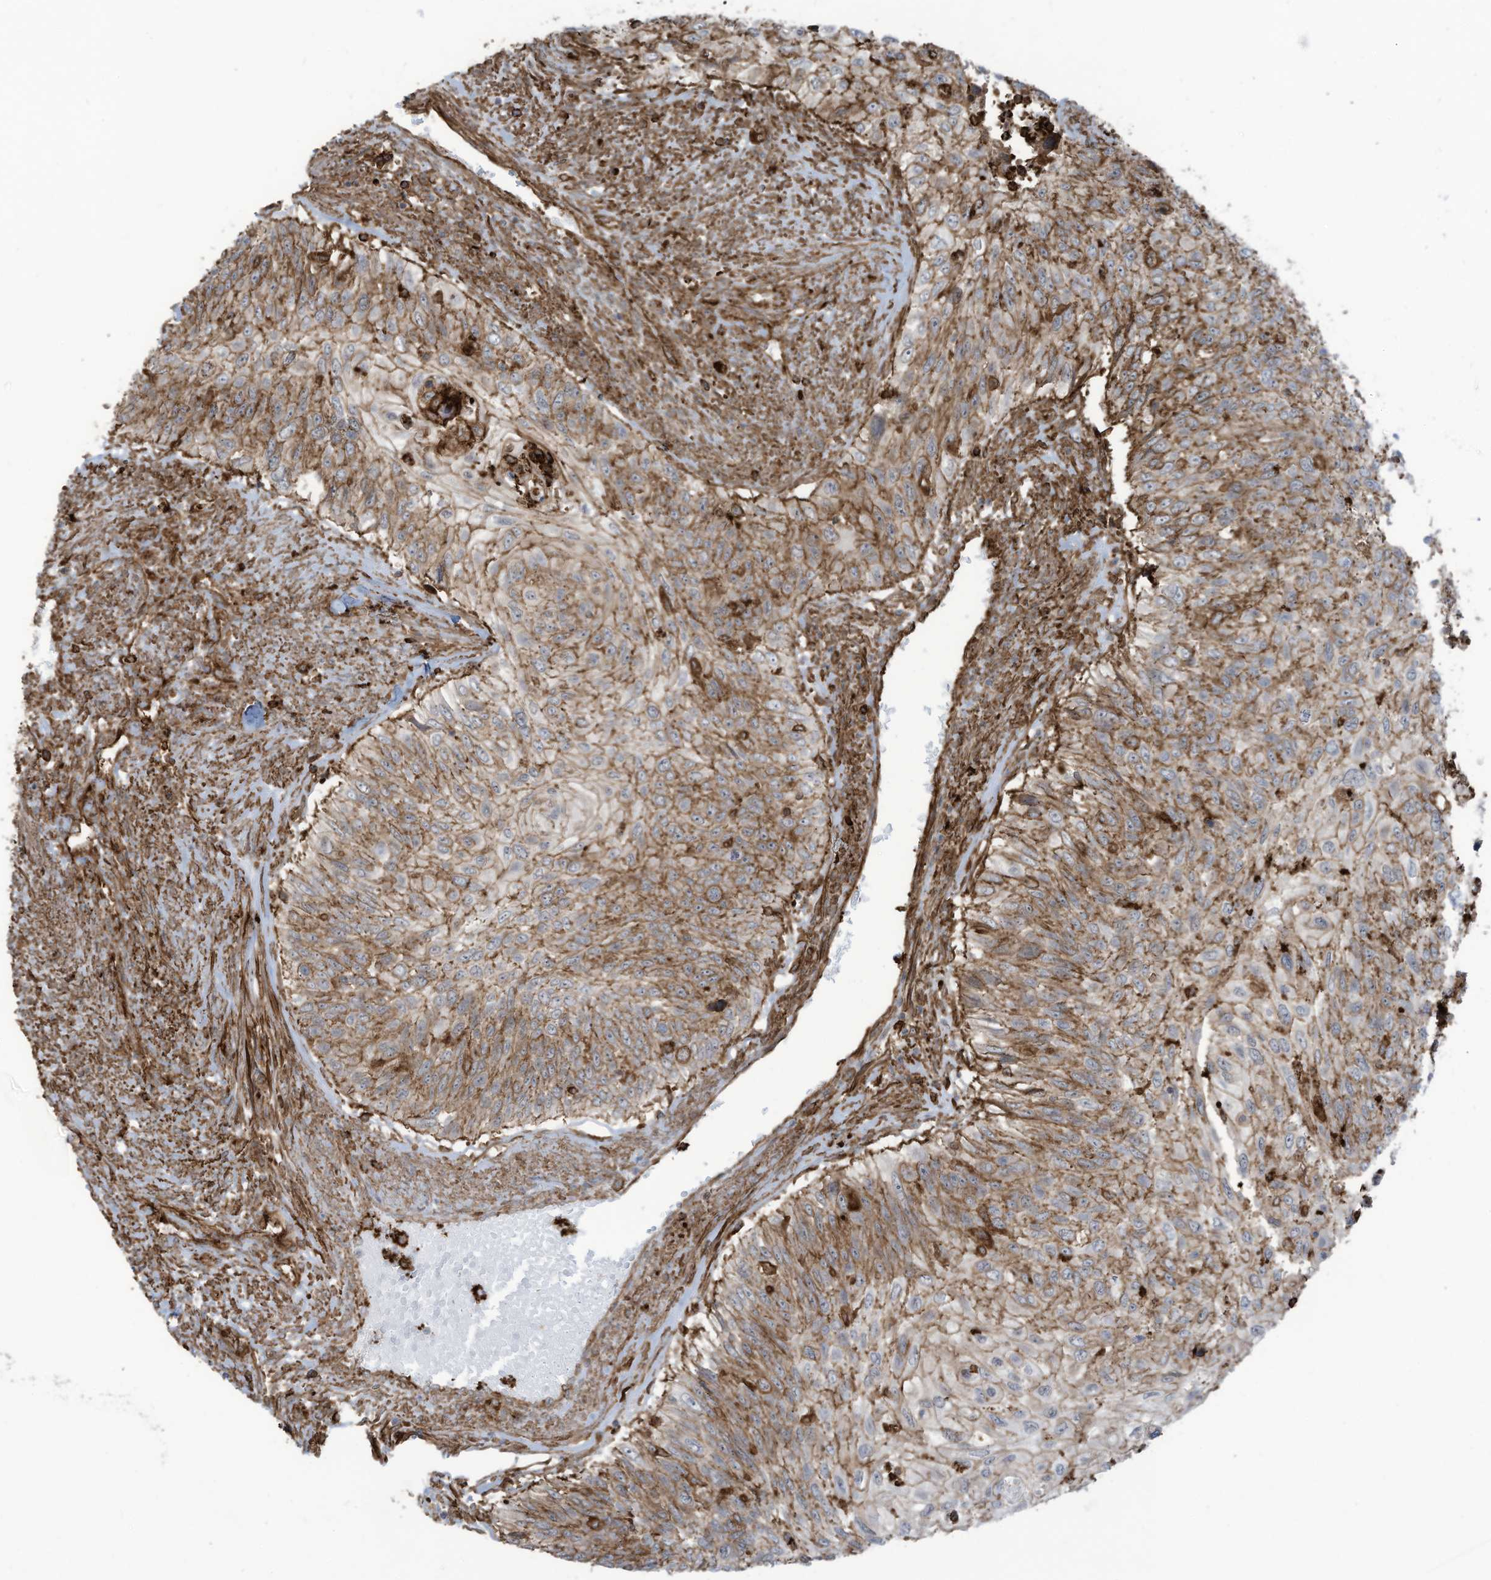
{"staining": {"intensity": "moderate", "quantity": ">75%", "location": "cytoplasmic/membranous"}, "tissue": "urothelial cancer", "cell_type": "Tumor cells", "image_type": "cancer", "snomed": [{"axis": "morphology", "description": "Urothelial carcinoma, High grade"}, {"axis": "topography", "description": "Urinary bladder"}], "caption": "Human high-grade urothelial carcinoma stained with a brown dye reveals moderate cytoplasmic/membranous positive expression in approximately >75% of tumor cells.", "gene": "SLC9A2", "patient": {"sex": "female", "age": 60}}